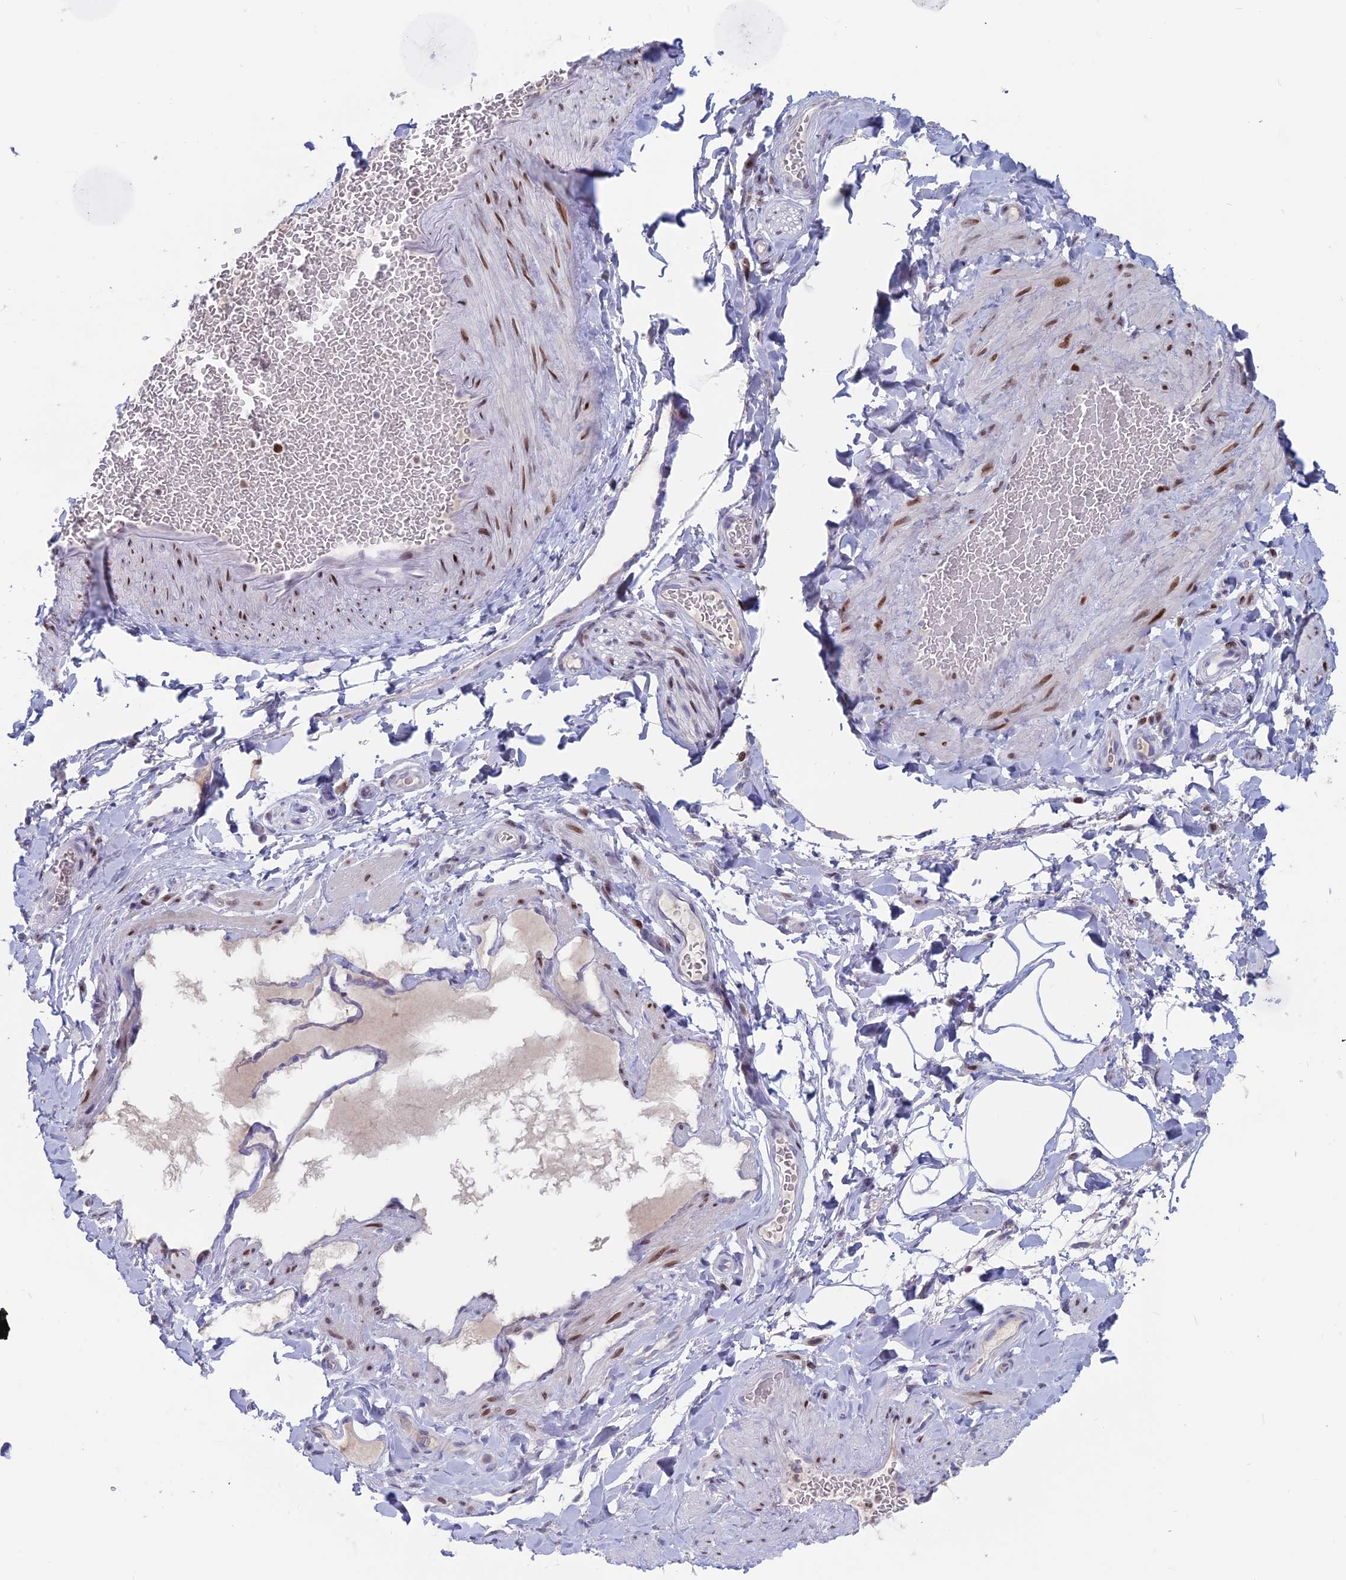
{"staining": {"intensity": "negative", "quantity": "none", "location": "none"}, "tissue": "adipose tissue", "cell_type": "Adipocytes", "image_type": "normal", "snomed": [{"axis": "morphology", "description": "Normal tissue, NOS"}, {"axis": "topography", "description": "Soft tissue"}, {"axis": "topography", "description": "Vascular tissue"}], "caption": "IHC photomicrograph of normal adipose tissue: adipose tissue stained with DAB demonstrates no significant protein staining in adipocytes.", "gene": "CERS6", "patient": {"sex": "male", "age": 54}}